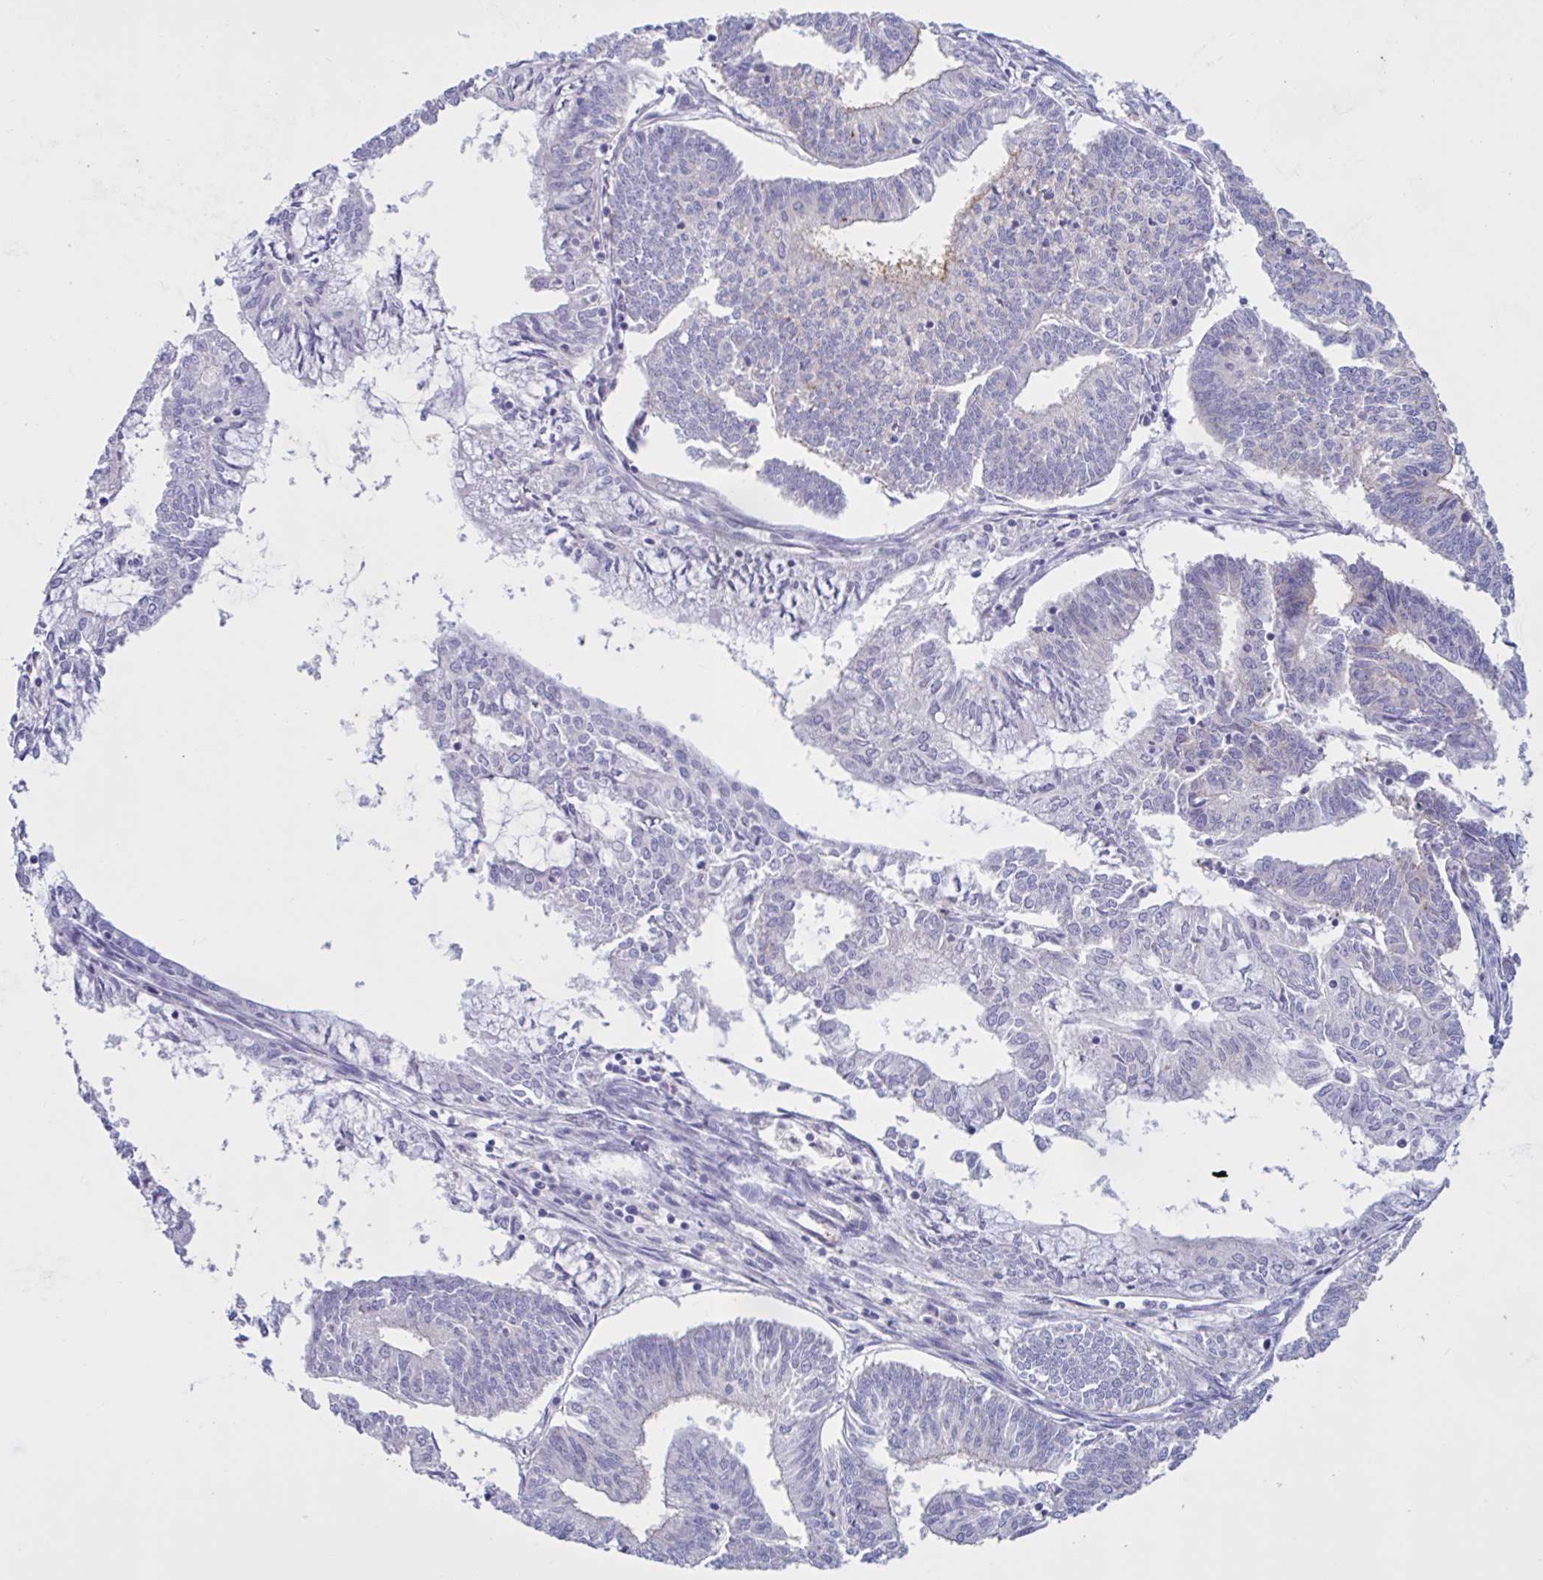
{"staining": {"intensity": "moderate", "quantity": "<25%", "location": "cytoplasmic/membranous"}, "tissue": "endometrial cancer", "cell_type": "Tumor cells", "image_type": "cancer", "snomed": [{"axis": "morphology", "description": "Adenocarcinoma, NOS"}, {"axis": "topography", "description": "Endometrium"}], "caption": "Immunohistochemistry (IHC) image of neoplastic tissue: human adenocarcinoma (endometrial) stained using immunohistochemistry (IHC) reveals low levels of moderate protein expression localized specifically in the cytoplasmic/membranous of tumor cells, appearing as a cytoplasmic/membranous brown color.", "gene": "SLC66A1", "patient": {"sex": "female", "age": 61}}